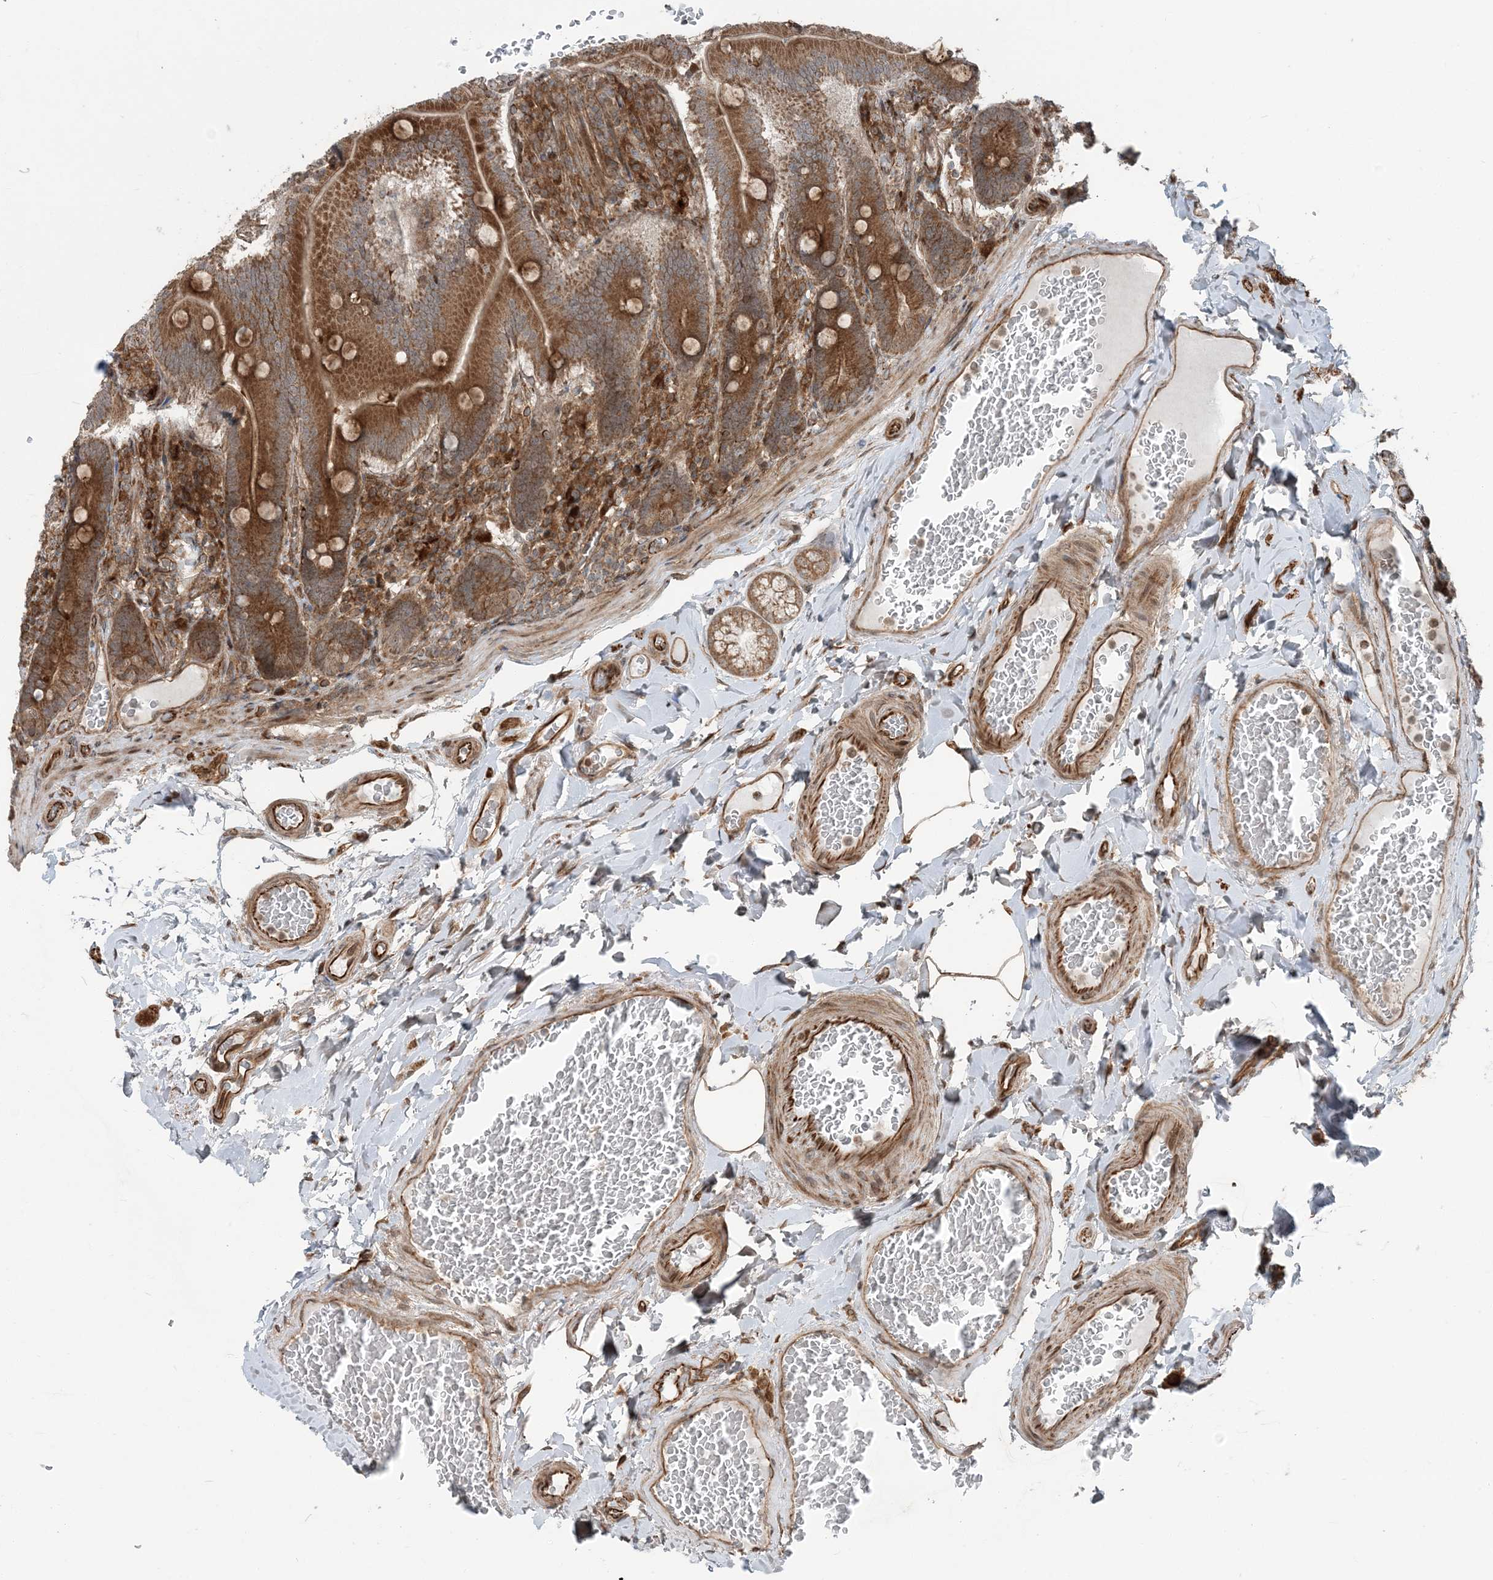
{"staining": {"intensity": "strong", "quantity": ">75%", "location": "cytoplasmic/membranous"}, "tissue": "duodenum", "cell_type": "Glandular cells", "image_type": "normal", "snomed": [{"axis": "morphology", "description": "Normal tissue, NOS"}, {"axis": "topography", "description": "Duodenum"}], "caption": "An immunohistochemistry photomicrograph of unremarkable tissue is shown. Protein staining in brown labels strong cytoplasmic/membranous positivity in duodenum within glandular cells.", "gene": "EDEM2", "patient": {"sex": "female", "age": 62}}